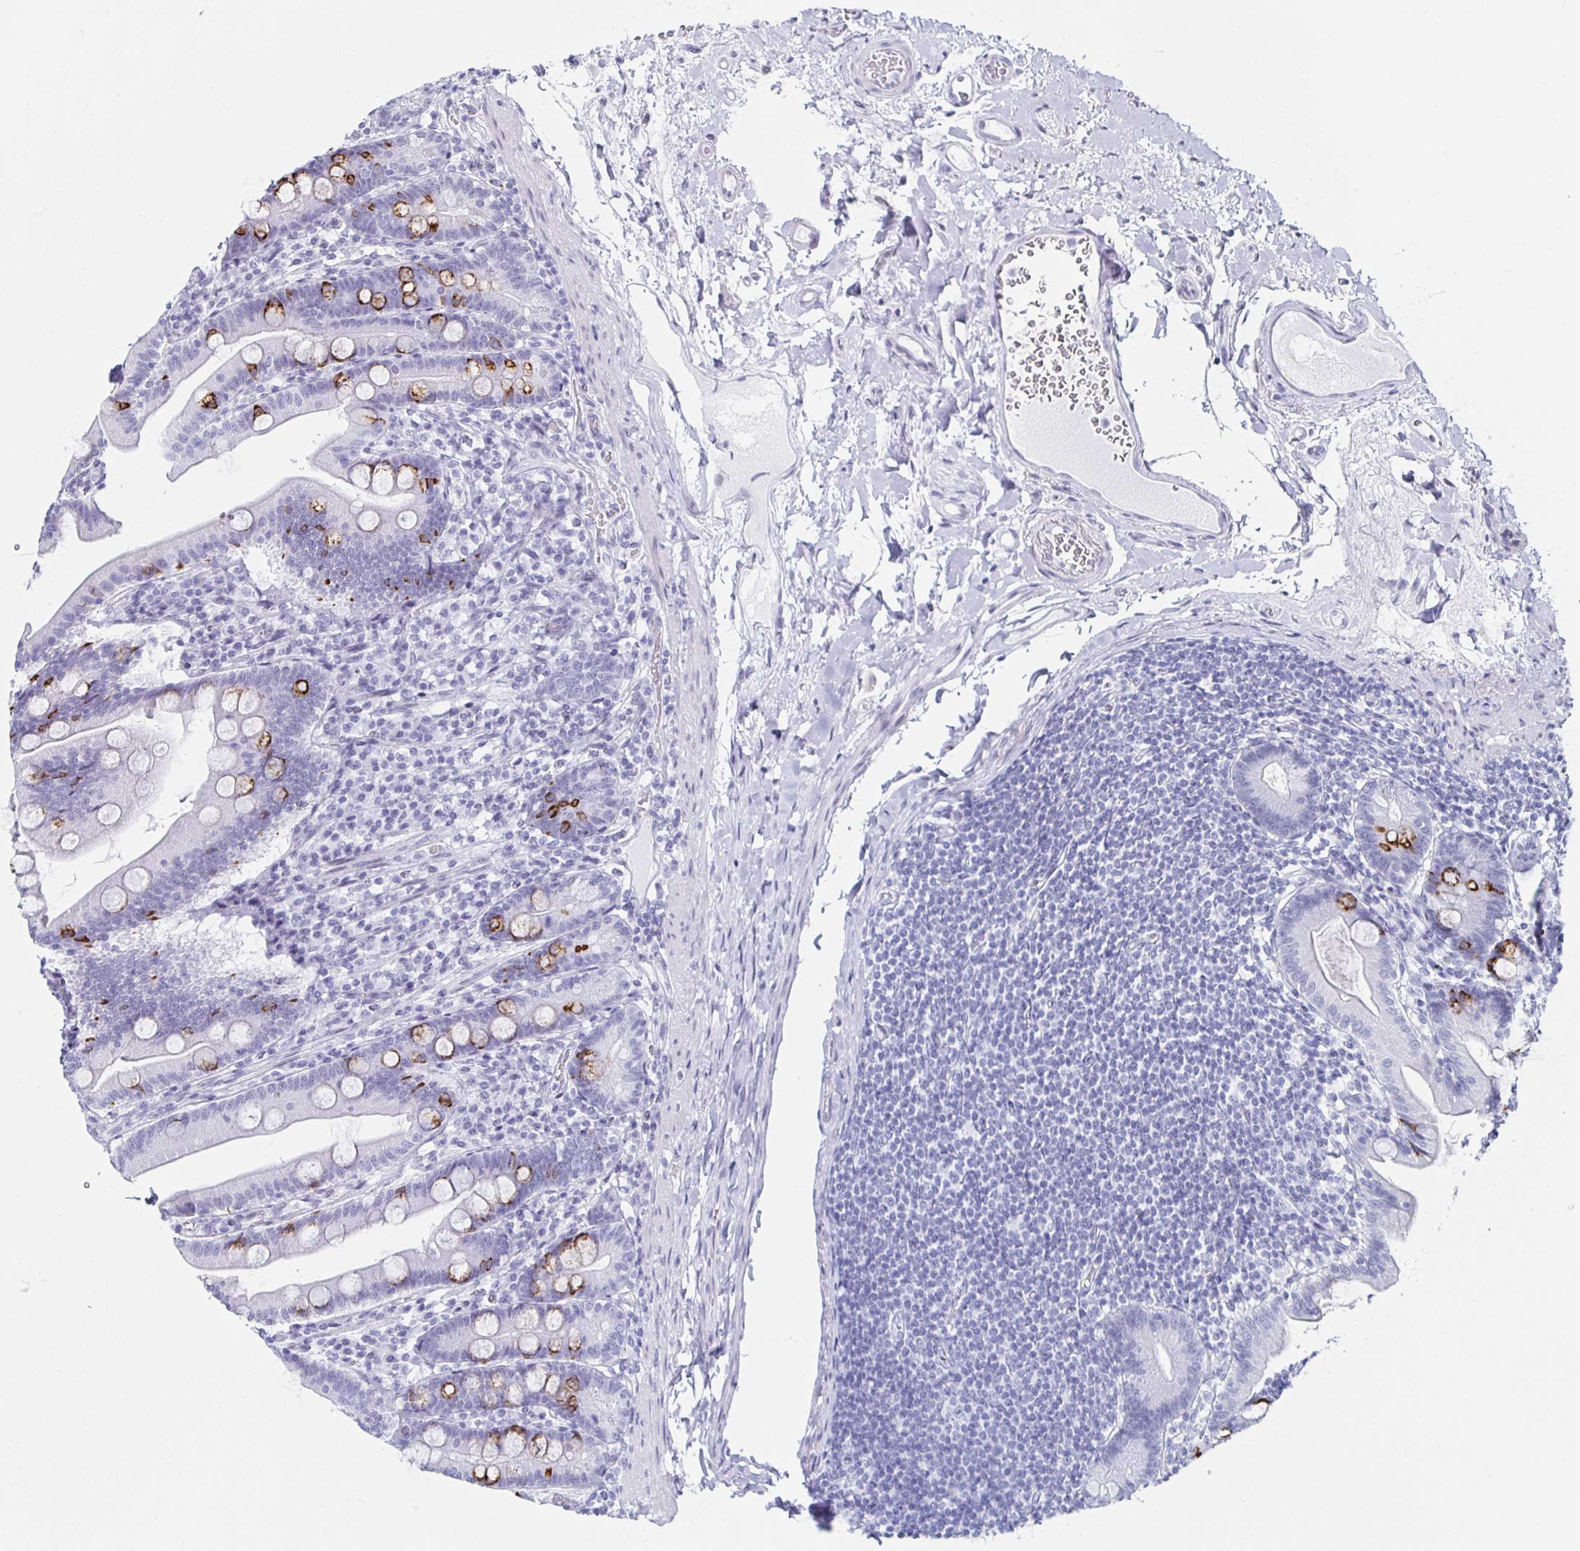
{"staining": {"intensity": "strong", "quantity": "<25%", "location": "cytoplasmic/membranous"}, "tissue": "duodenum", "cell_type": "Glandular cells", "image_type": "normal", "snomed": [{"axis": "morphology", "description": "Normal tissue, NOS"}, {"axis": "topography", "description": "Duodenum"}], "caption": "Benign duodenum demonstrates strong cytoplasmic/membranous expression in approximately <25% of glandular cells.", "gene": "KRT4", "patient": {"sex": "female", "age": 67}}